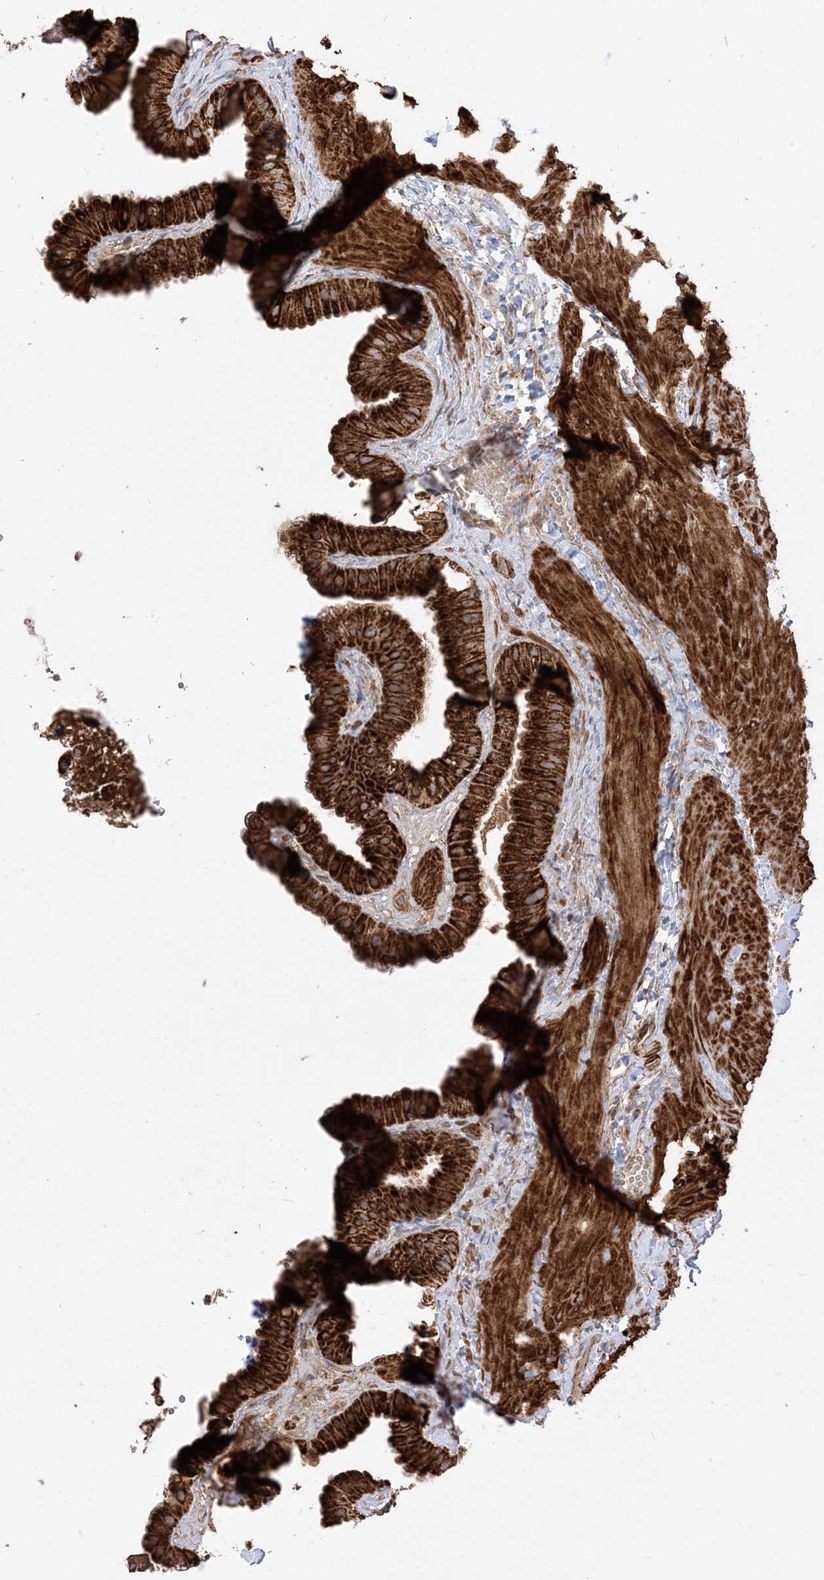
{"staining": {"intensity": "strong", "quantity": ">75%", "location": "cytoplasmic/membranous"}, "tissue": "gallbladder", "cell_type": "Glandular cells", "image_type": "normal", "snomed": [{"axis": "morphology", "description": "Normal tissue, NOS"}, {"axis": "topography", "description": "Gallbladder"}], "caption": "The micrograph displays immunohistochemical staining of unremarkable gallbladder. There is strong cytoplasmic/membranous positivity is present in about >75% of glandular cells.", "gene": "AARS2", "patient": {"sex": "male", "age": 55}}